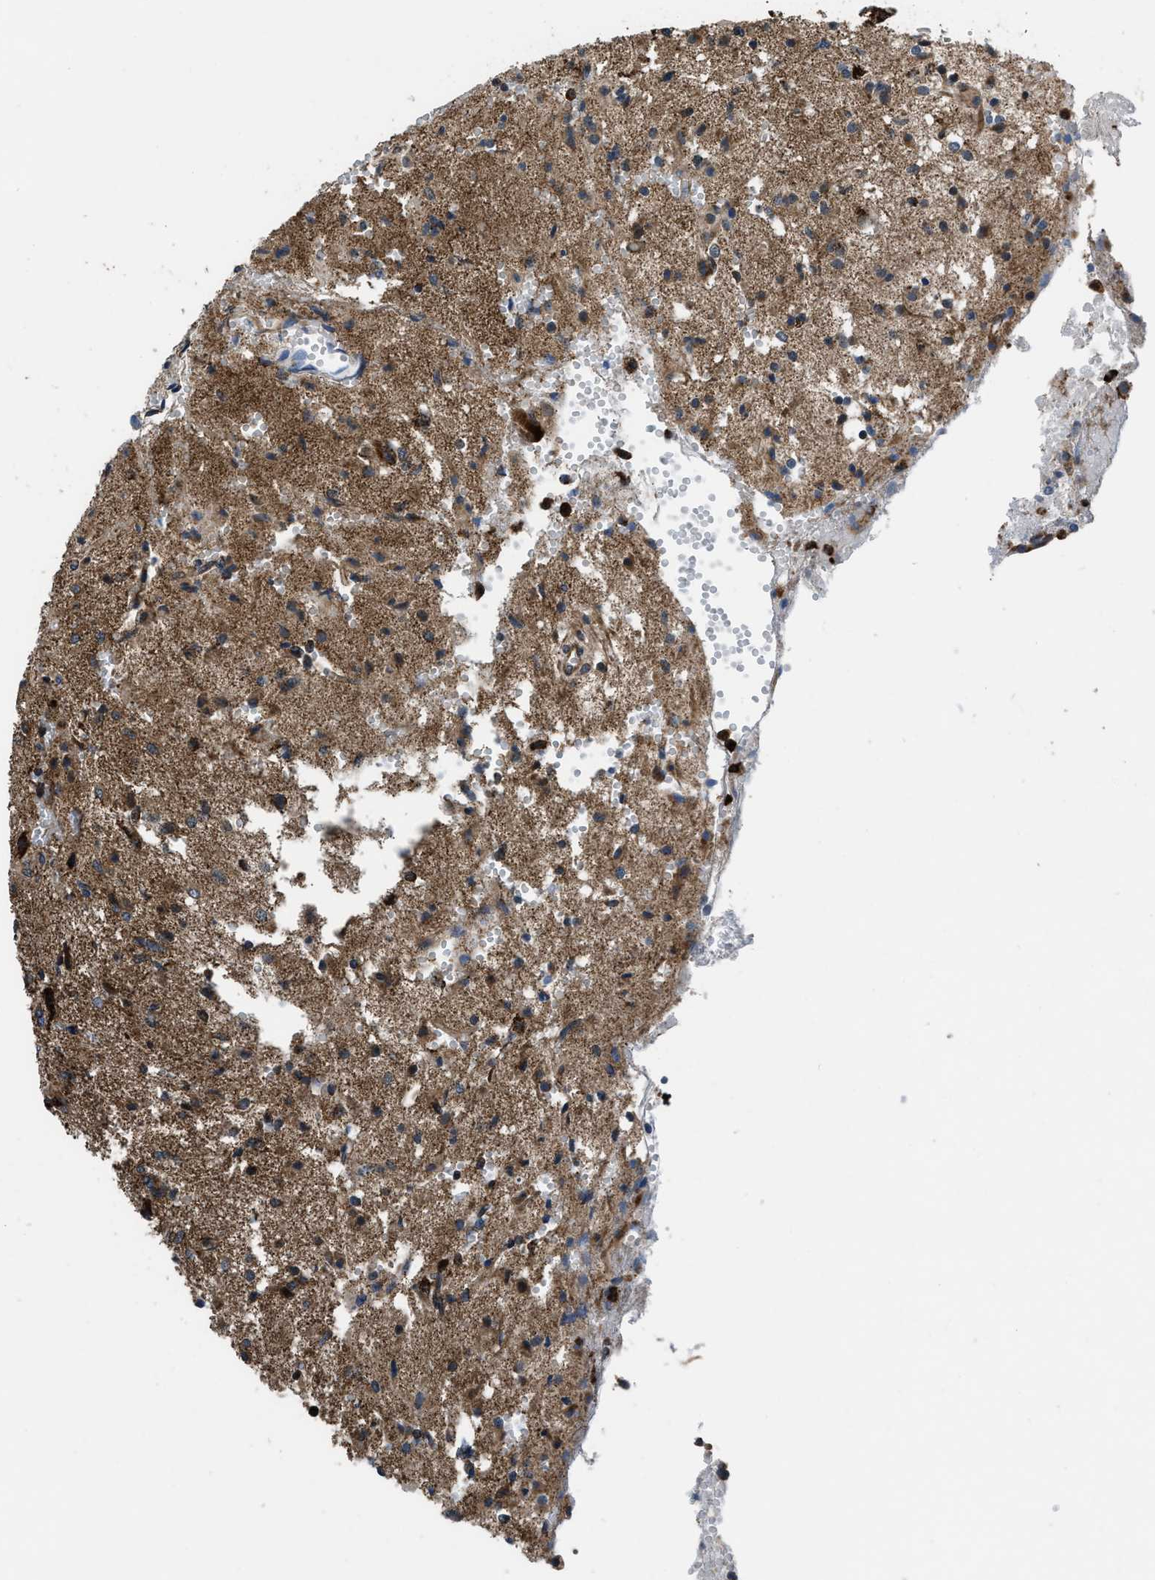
{"staining": {"intensity": "moderate", "quantity": "<25%", "location": "cytoplasmic/membranous"}, "tissue": "glioma", "cell_type": "Tumor cells", "image_type": "cancer", "snomed": [{"axis": "morphology", "description": "Glioma, malignant, High grade"}, {"axis": "topography", "description": "Brain"}], "caption": "This photomicrograph reveals glioma stained with IHC to label a protein in brown. The cytoplasmic/membranous of tumor cells show moderate positivity for the protein. Nuclei are counter-stained blue.", "gene": "GSDME", "patient": {"sex": "female", "age": 59}}